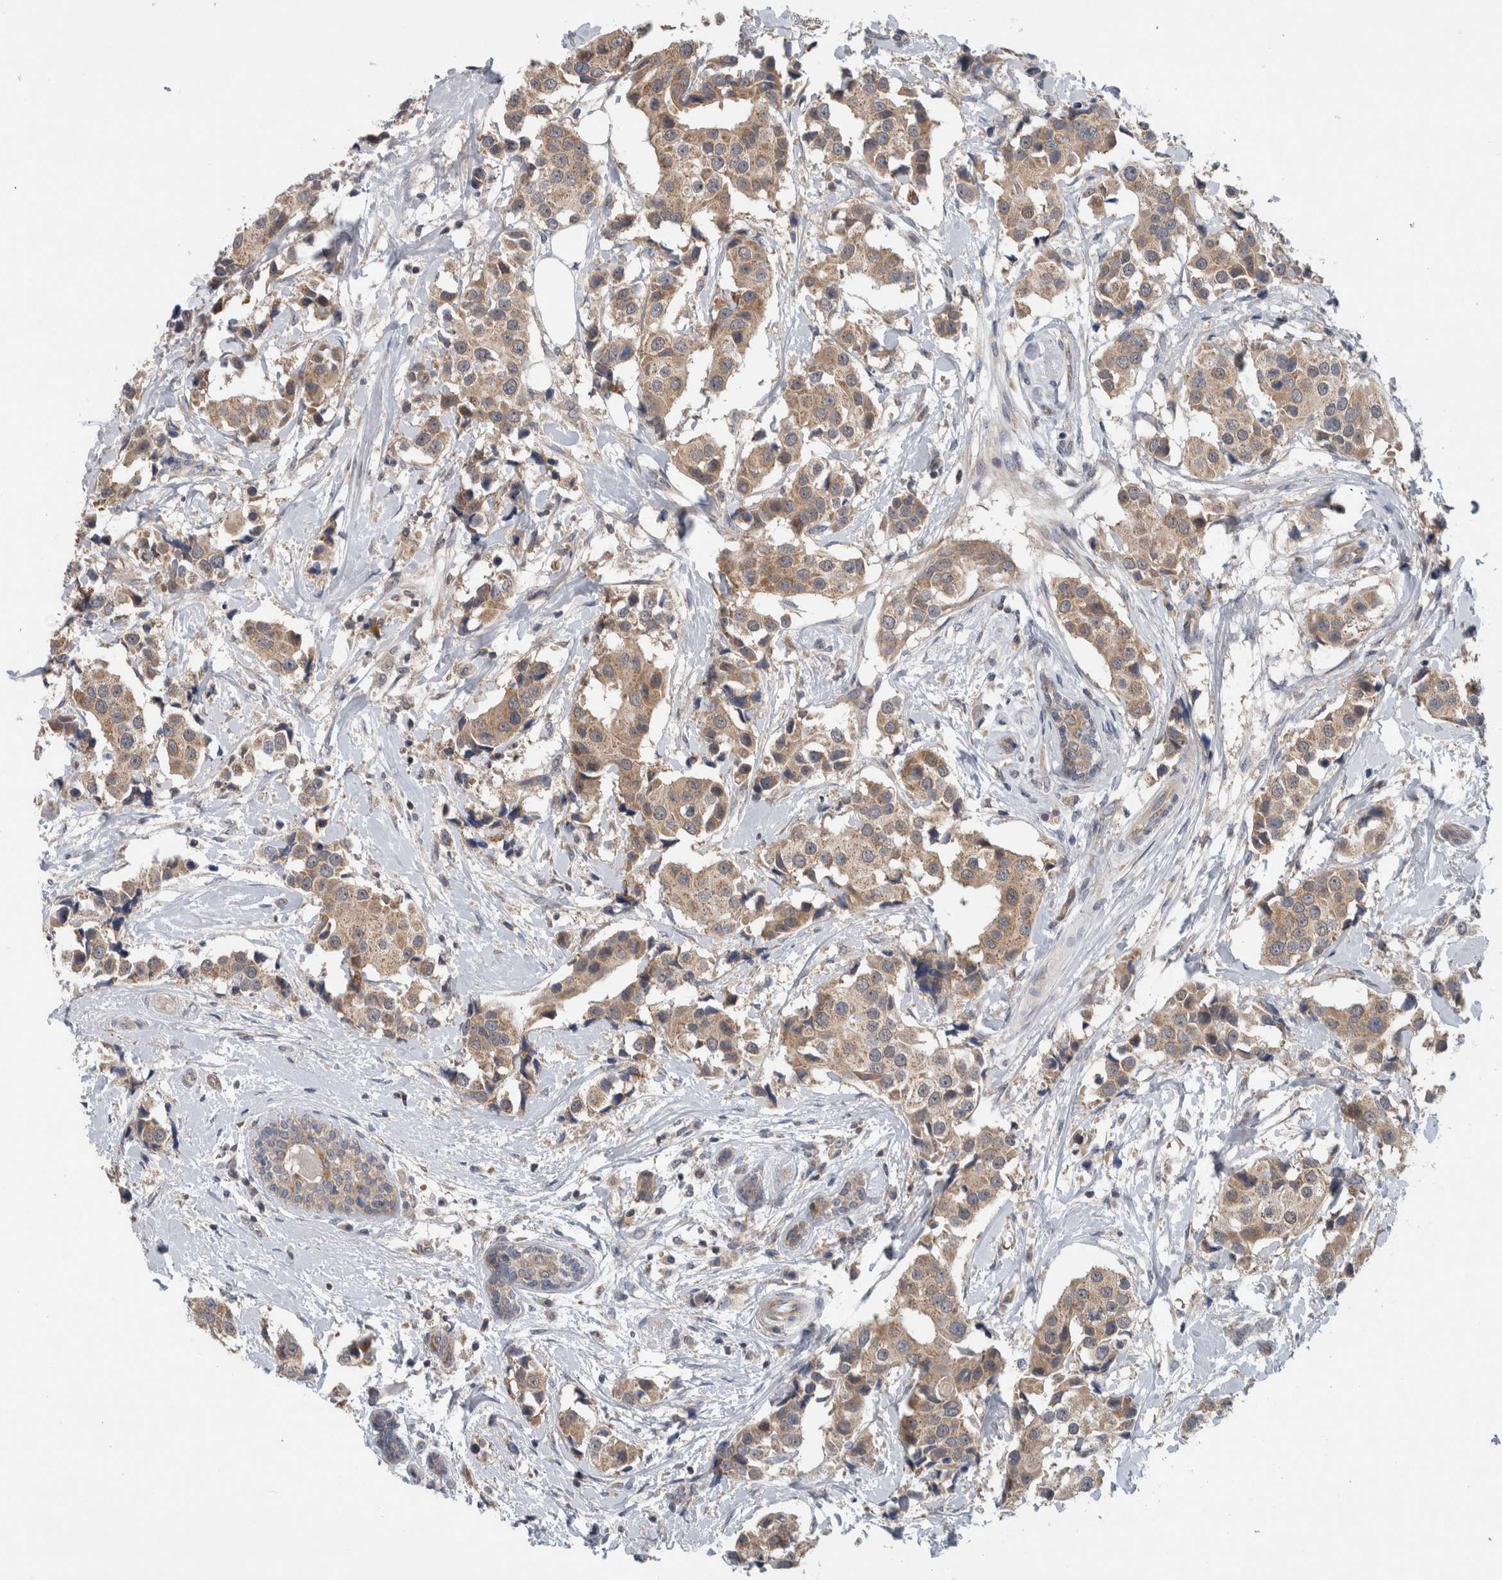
{"staining": {"intensity": "weak", "quantity": ">75%", "location": "cytoplasmic/membranous"}, "tissue": "breast cancer", "cell_type": "Tumor cells", "image_type": "cancer", "snomed": [{"axis": "morphology", "description": "Normal tissue, NOS"}, {"axis": "morphology", "description": "Duct carcinoma"}, {"axis": "topography", "description": "Breast"}], "caption": "Brown immunohistochemical staining in human intraductal carcinoma (breast) exhibits weak cytoplasmic/membranous positivity in about >75% of tumor cells.", "gene": "PDCD2", "patient": {"sex": "female", "age": 39}}